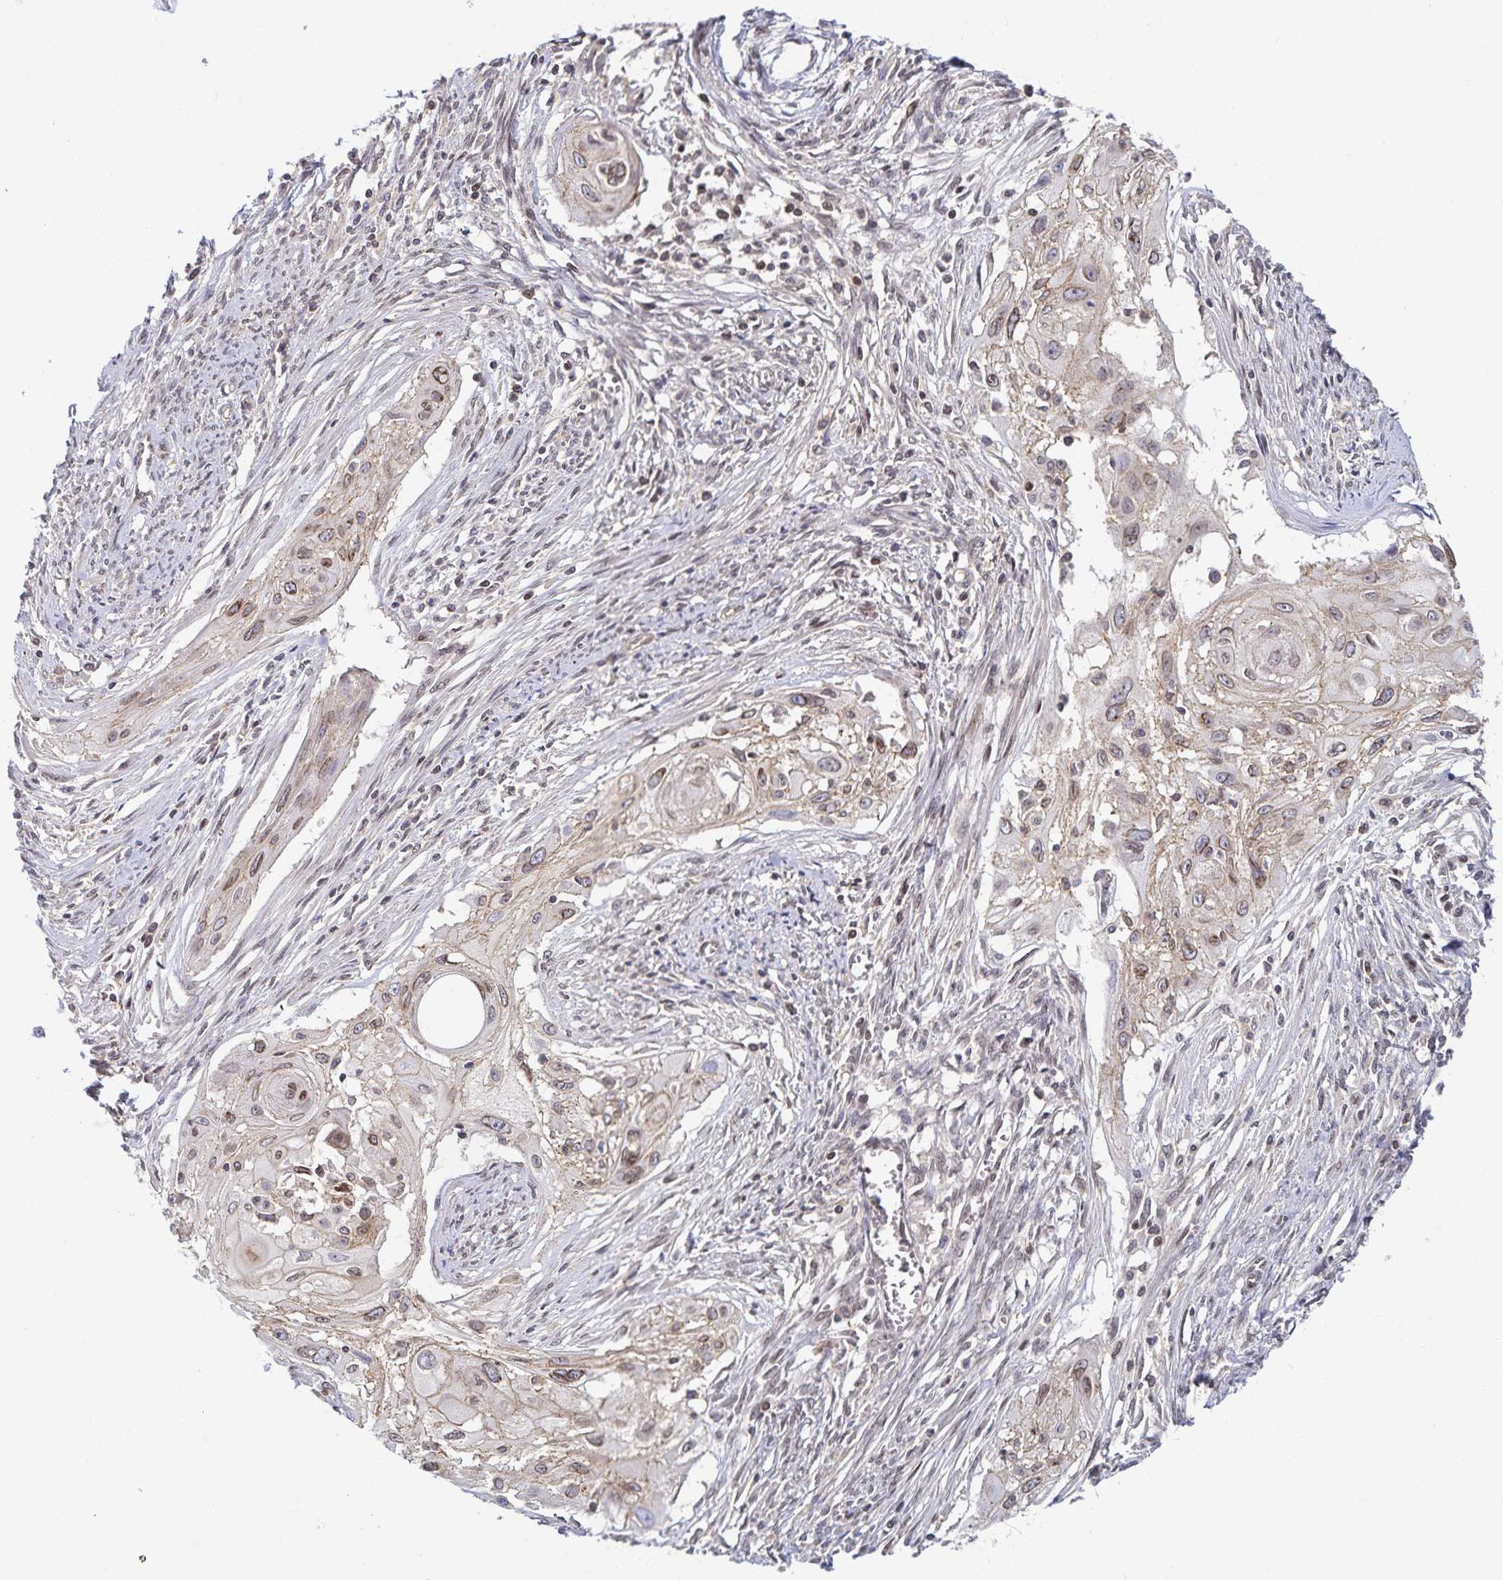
{"staining": {"intensity": "weak", "quantity": "25%-75%", "location": "nuclear"}, "tissue": "cervical cancer", "cell_type": "Tumor cells", "image_type": "cancer", "snomed": [{"axis": "morphology", "description": "Squamous cell carcinoma, NOS"}, {"axis": "topography", "description": "Cervix"}], "caption": "Tumor cells reveal weak nuclear expression in approximately 25%-75% of cells in cervical cancer (squamous cell carcinoma). The staining is performed using DAB brown chromogen to label protein expression. The nuclei are counter-stained blue using hematoxylin.", "gene": "RAB9B", "patient": {"sex": "female", "age": 49}}